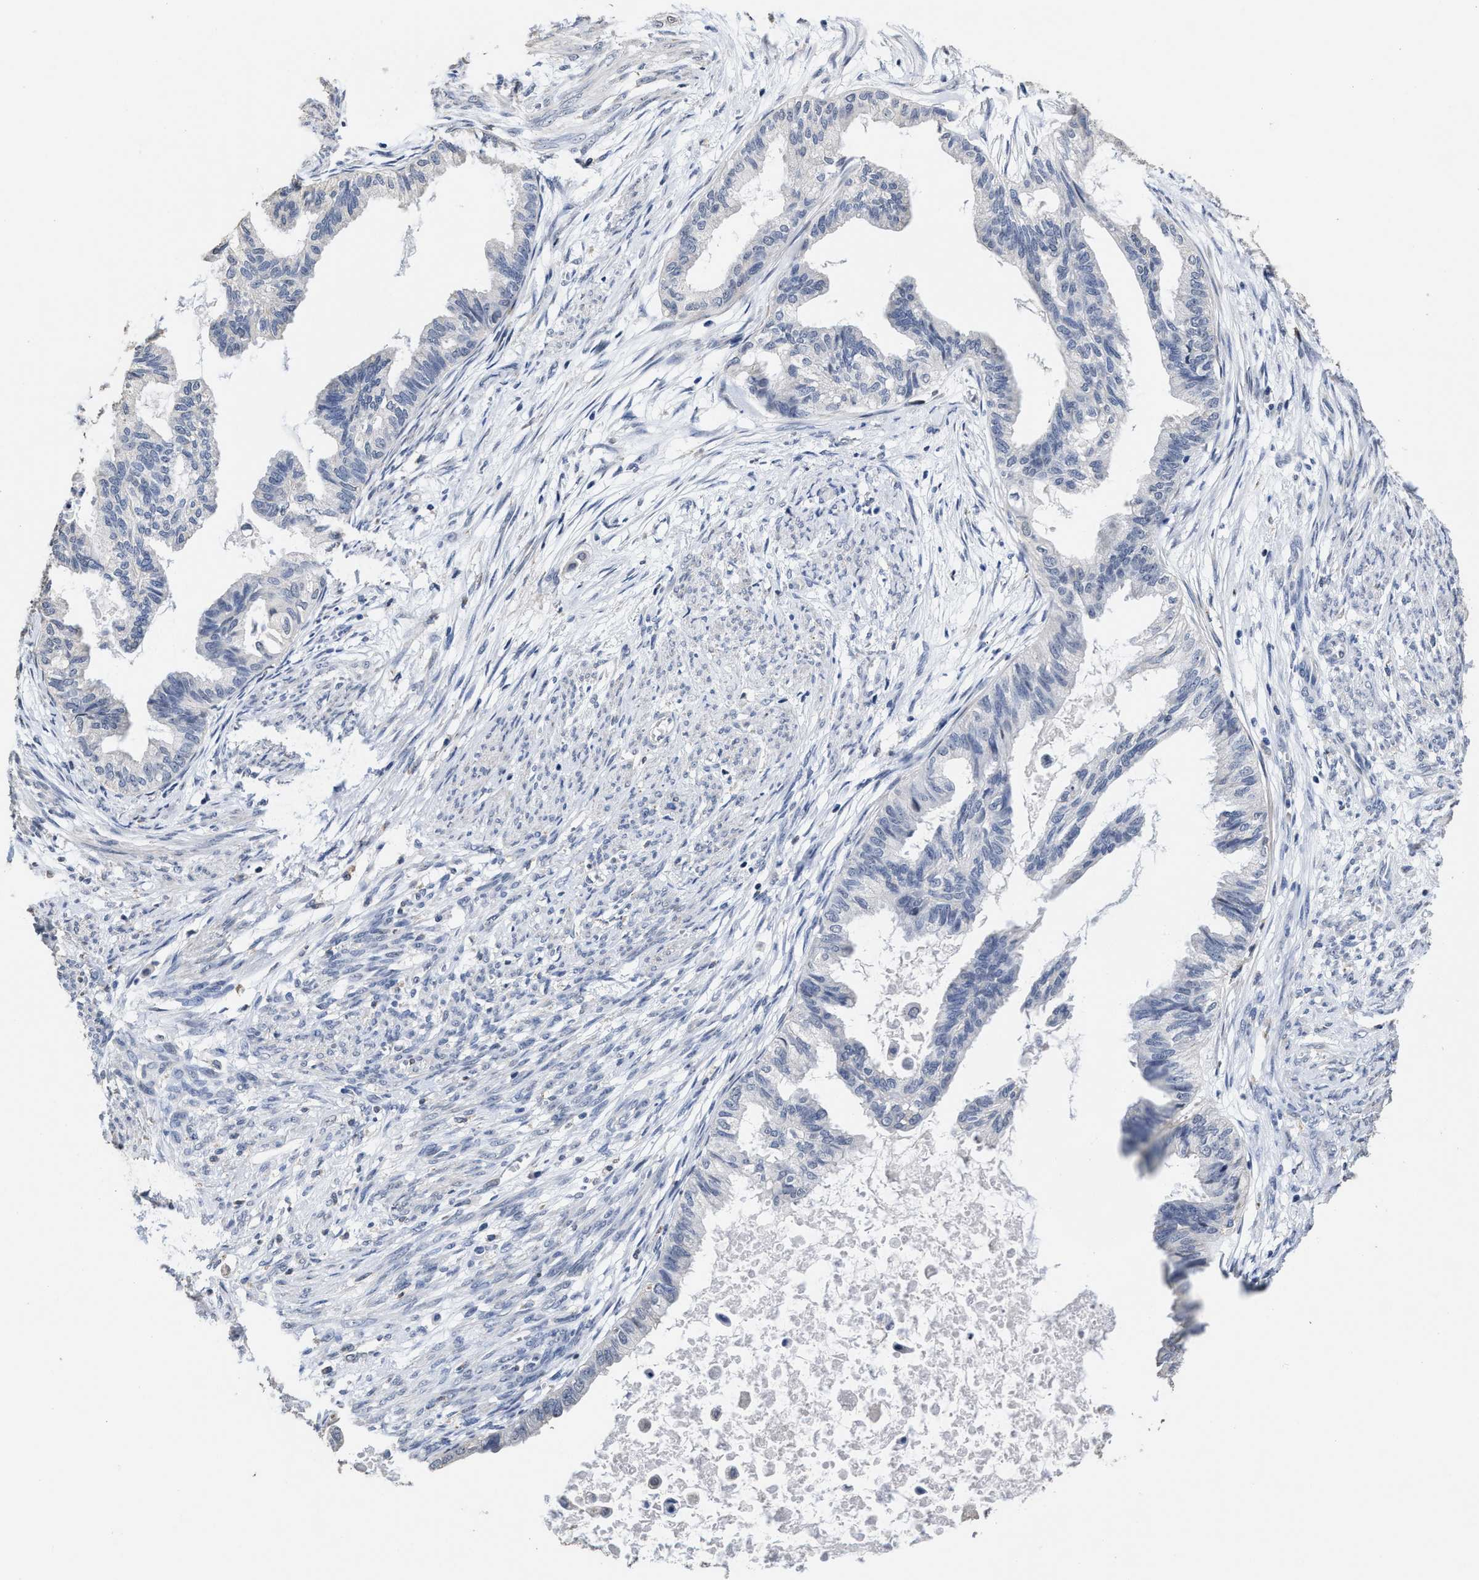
{"staining": {"intensity": "negative", "quantity": "none", "location": "none"}, "tissue": "cervical cancer", "cell_type": "Tumor cells", "image_type": "cancer", "snomed": [{"axis": "morphology", "description": "Normal tissue, NOS"}, {"axis": "morphology", "description": "Adenocarcinoma, NOS"}, {"axis": "topography", "description": "Cervix"}, {"axis": "topography", "description": "Endometrium"}], "caption": "Tumor cells are negative for brown protein staining in cervical adenocarcinoma.", "gene": "ZFAT", "patient": {"sex": "female", "age": 86}}